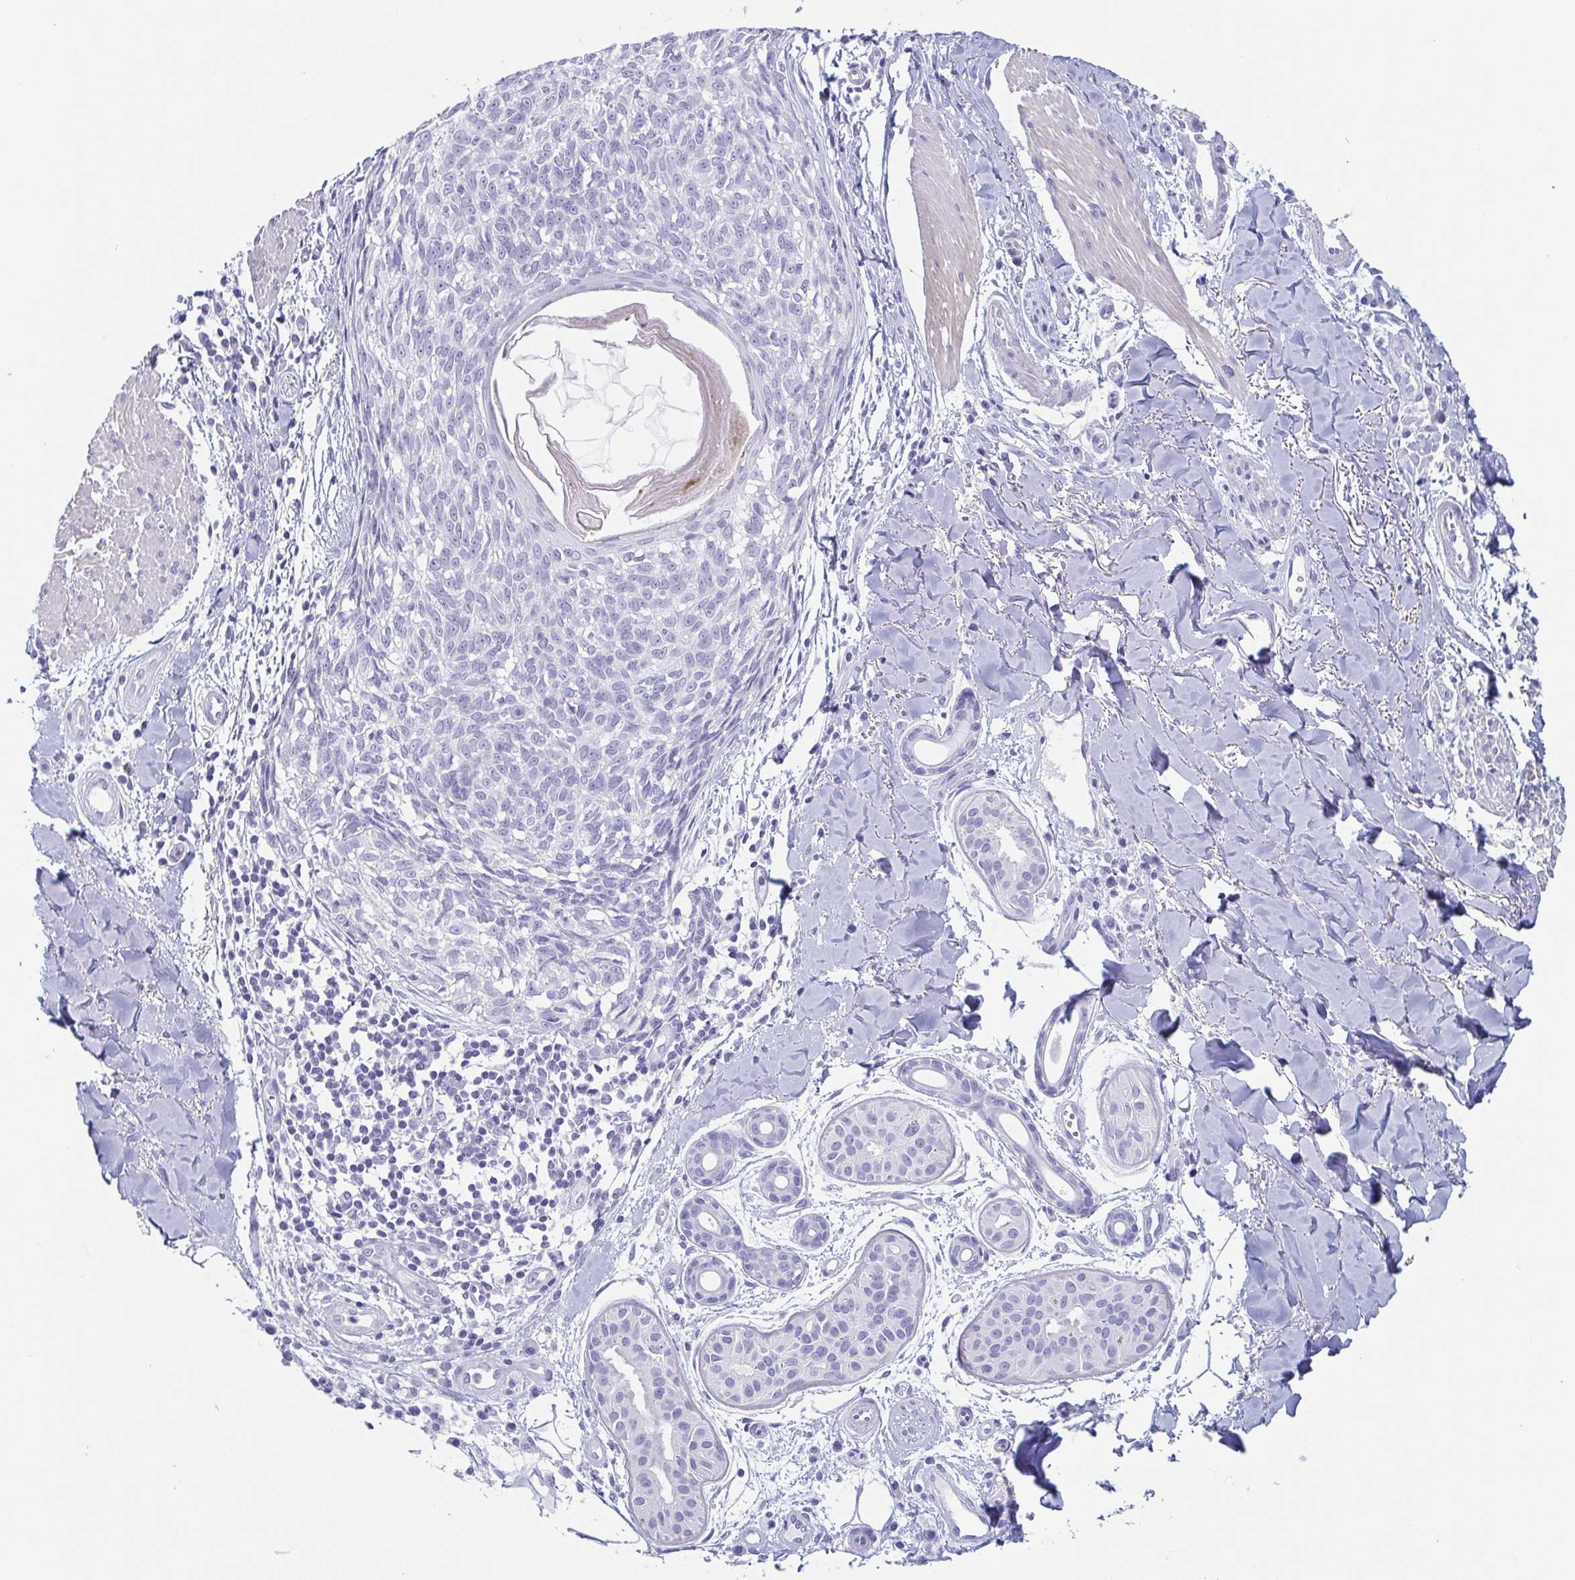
{"staining": {"intensity": "negative", "quantity": "none", "location": "none"}, "tissue": "melanoma", "cell_type": "Tumor cells", "image_type": "cancer", "snomed": [{"axis": "morphology", "description": "Malignant melanoma, NOS"}, {"axis": "topography", "description": "Skin"}], "caption": "DAB immunohistochemical staining of melanoma exhibits no significant expression in tumor cells. Brightfield microscopy of immunohistochemistry stained with DAB (brown) and hematoxylin (blue), captured at high magnification.", "gene": "TAGLN3", "patient": {"sex": "male", "age": 48}}